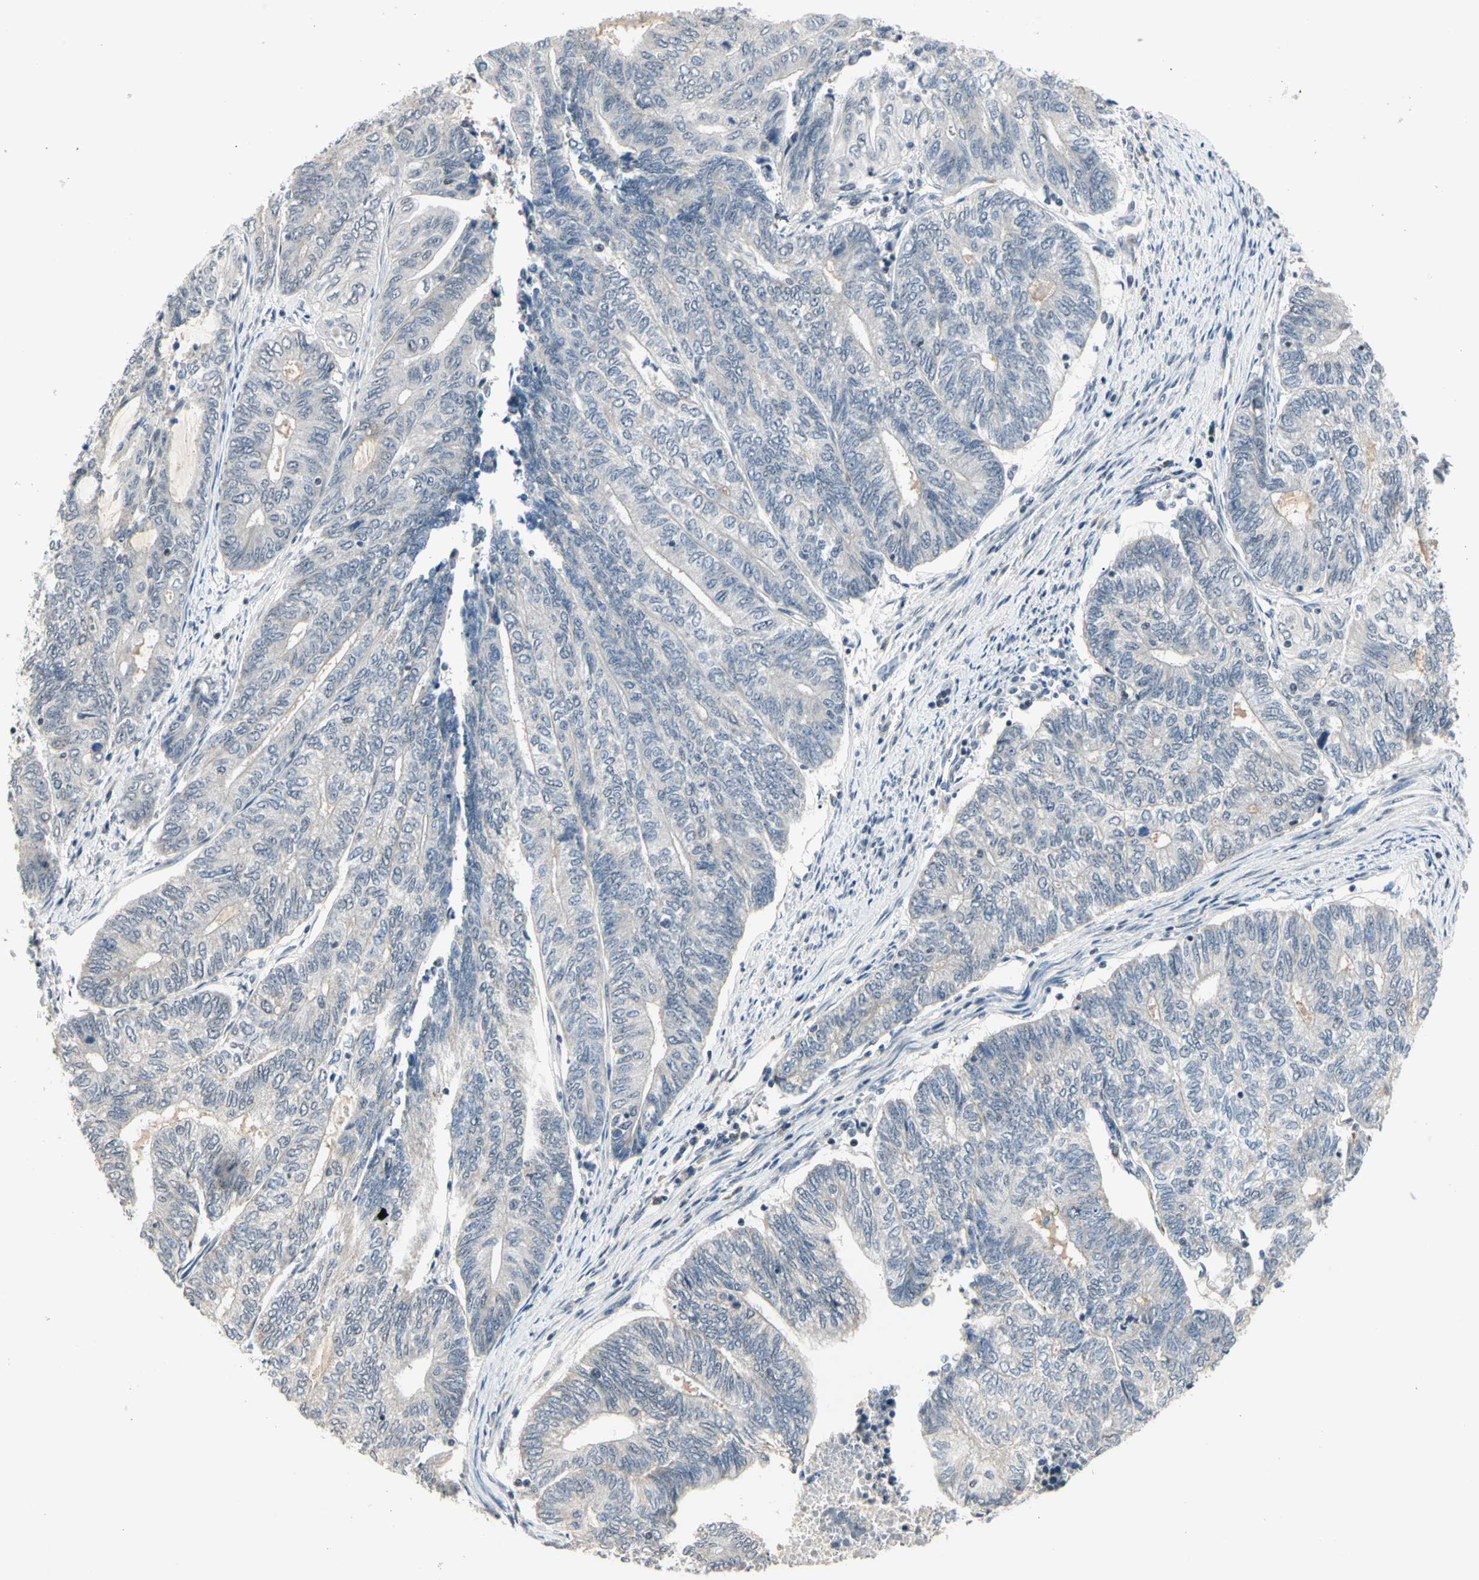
{"staining": {"intensity": "negative", "quantity": "none", "location": "none"}, "tissue": "endometrial cancer", "cell_type": "Tumor cells", "image_type": "cancer", "snomed": [{"axis": "morphology", "description": "Adenocarcinoma, NOS"}, {"axis": "topography", "description": "Uterus"}, {"axis": "topography", "description": "Endometrium"}], "caption": "Tumor cells are negative for protein expression in human endometrial cancer (adenocarcinoma).", "gene": "GREM1", "patient": {"sex": "female", "age": 70}}